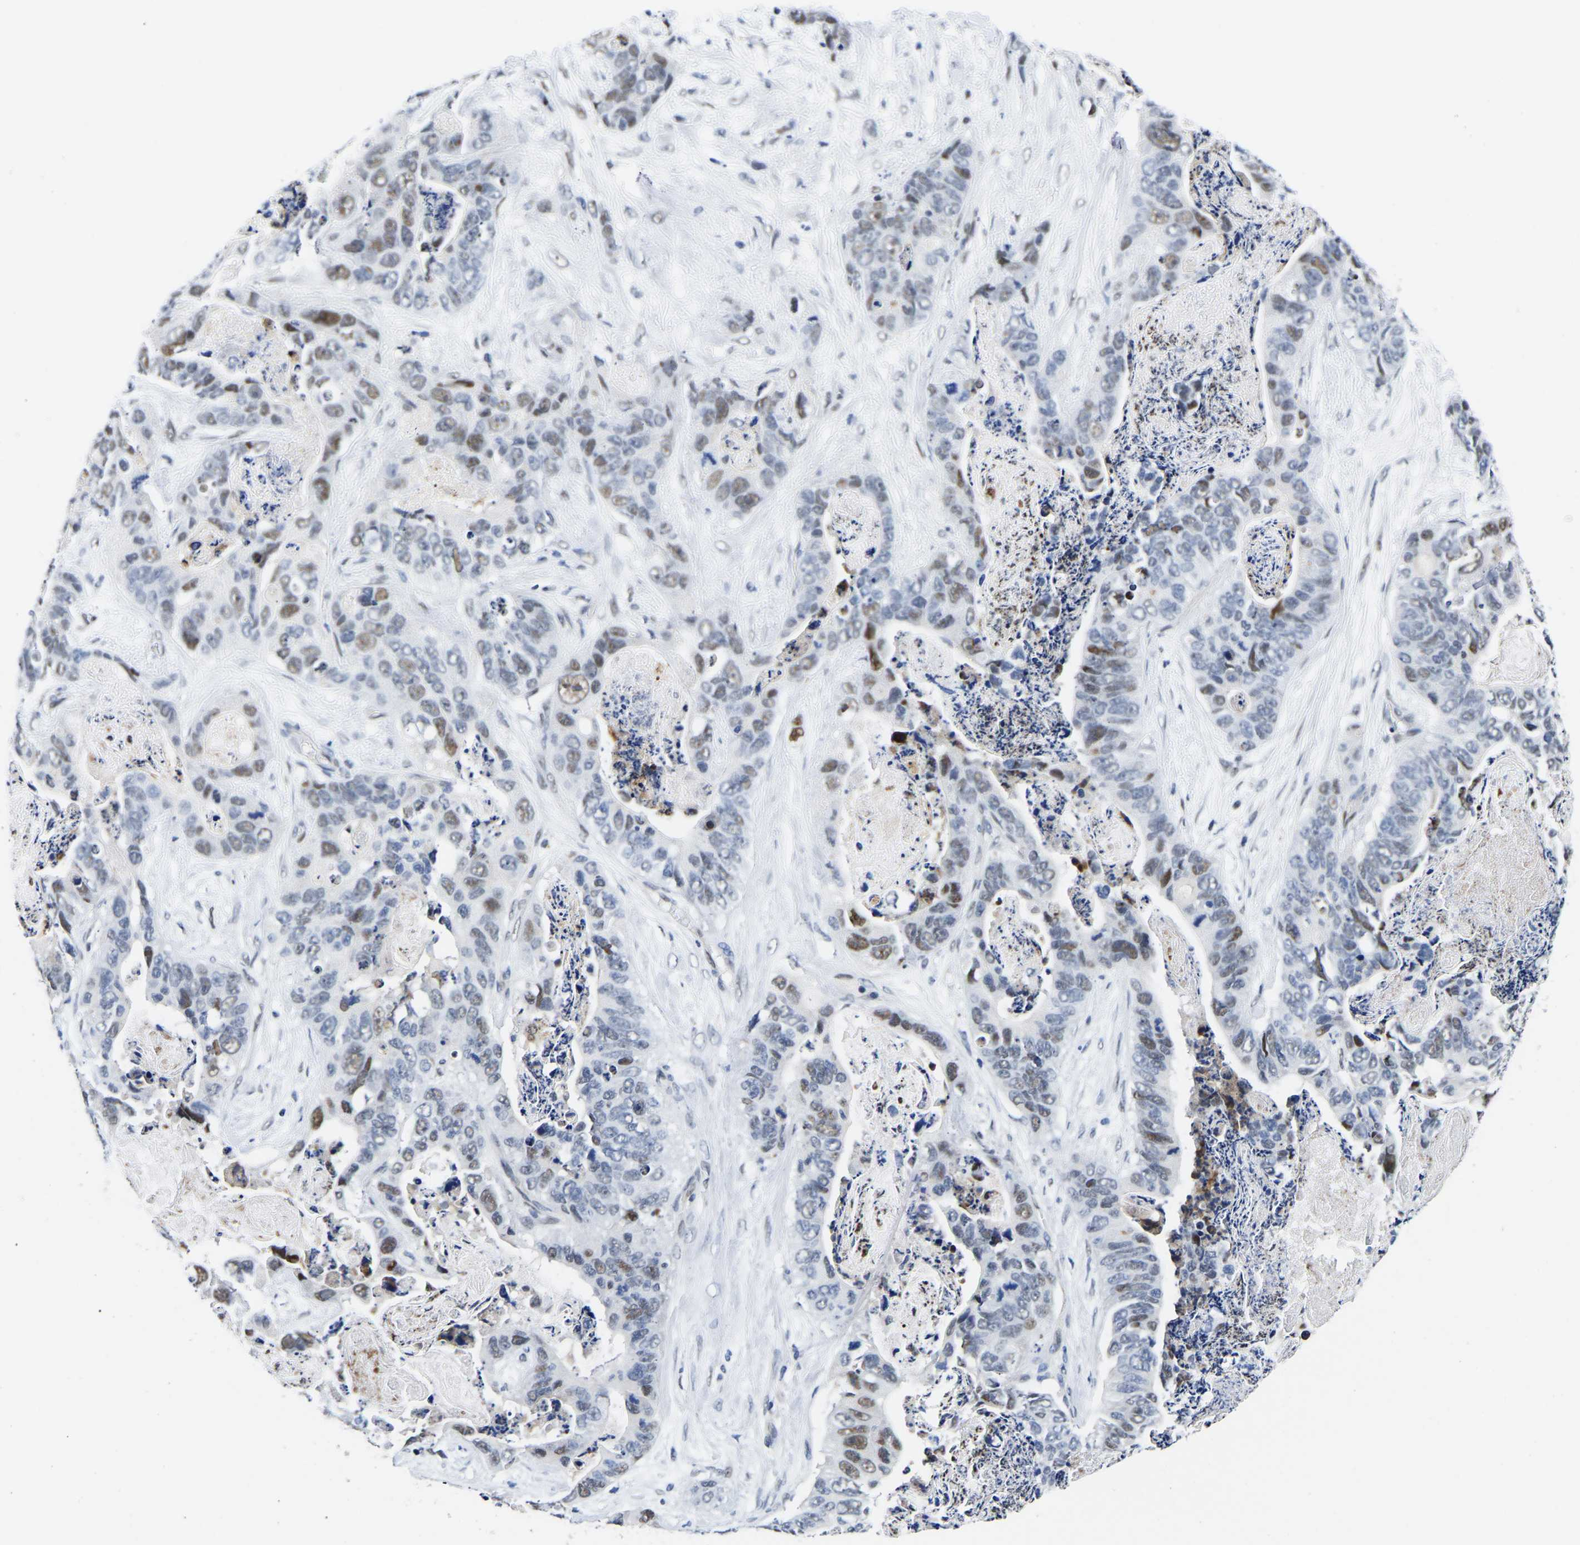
{"staining": {"intensity": "weak", "quantity": "25%-75%", "location": "nuclear"}, "tissue": "stomach cancer", "cell_type": "Tumor cells", "image_type": "cancer", "snomed": [{"axis": "morphology", "description": "Adenocarcinoma, NOS"}, {"axis": "topography", "description": "Stomach"}], "caption": "Protein expression analysis of human adenocarcinoma (stomach) reveals weak nuclear positivity in about 25%-75% of tumor cells.", "gene": "PTRHD1", "patient": {"sex": "female", "age": 89}}